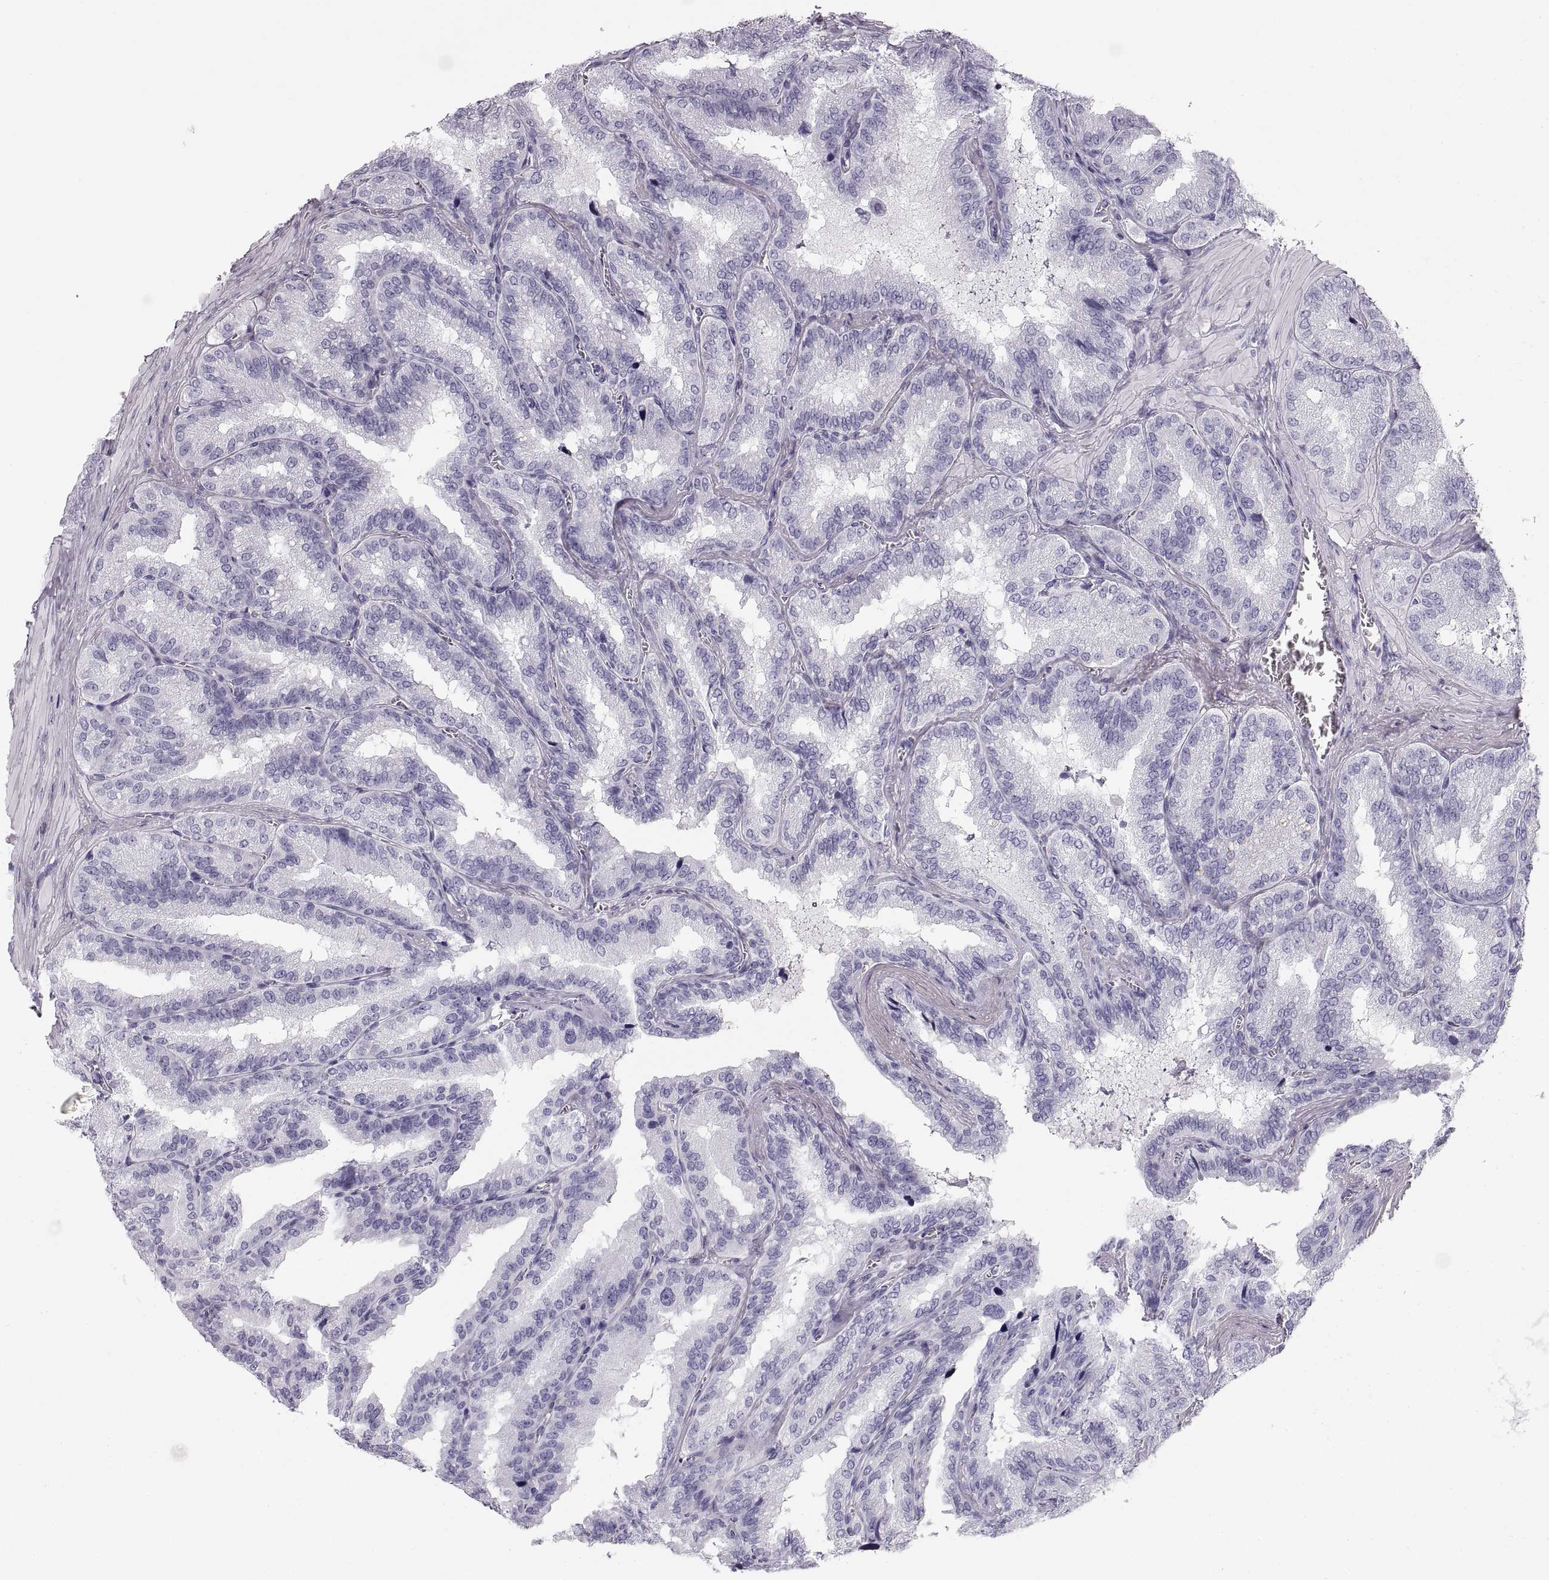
{"staining": {"intensity": "negative", "quantity": "none", "location": "none"}, "tissue": "seminal vesicle", "cell_type": "Glandular cells", "image_type": "normal", "snomed": [{"axis": "morphology", "description": "Normal tissue, NOS"}, {"axis": "topography", "description": "Seminal veicle"}], "caption": "This is a micrograph of IHC staining of unremarkable seminal vesicle, which shows no expression in glandular cells. (IHC, brightfield microscopy, high magnification).", "gene": "CRYAA", "patient": {"sex": "male", "age": 37}}